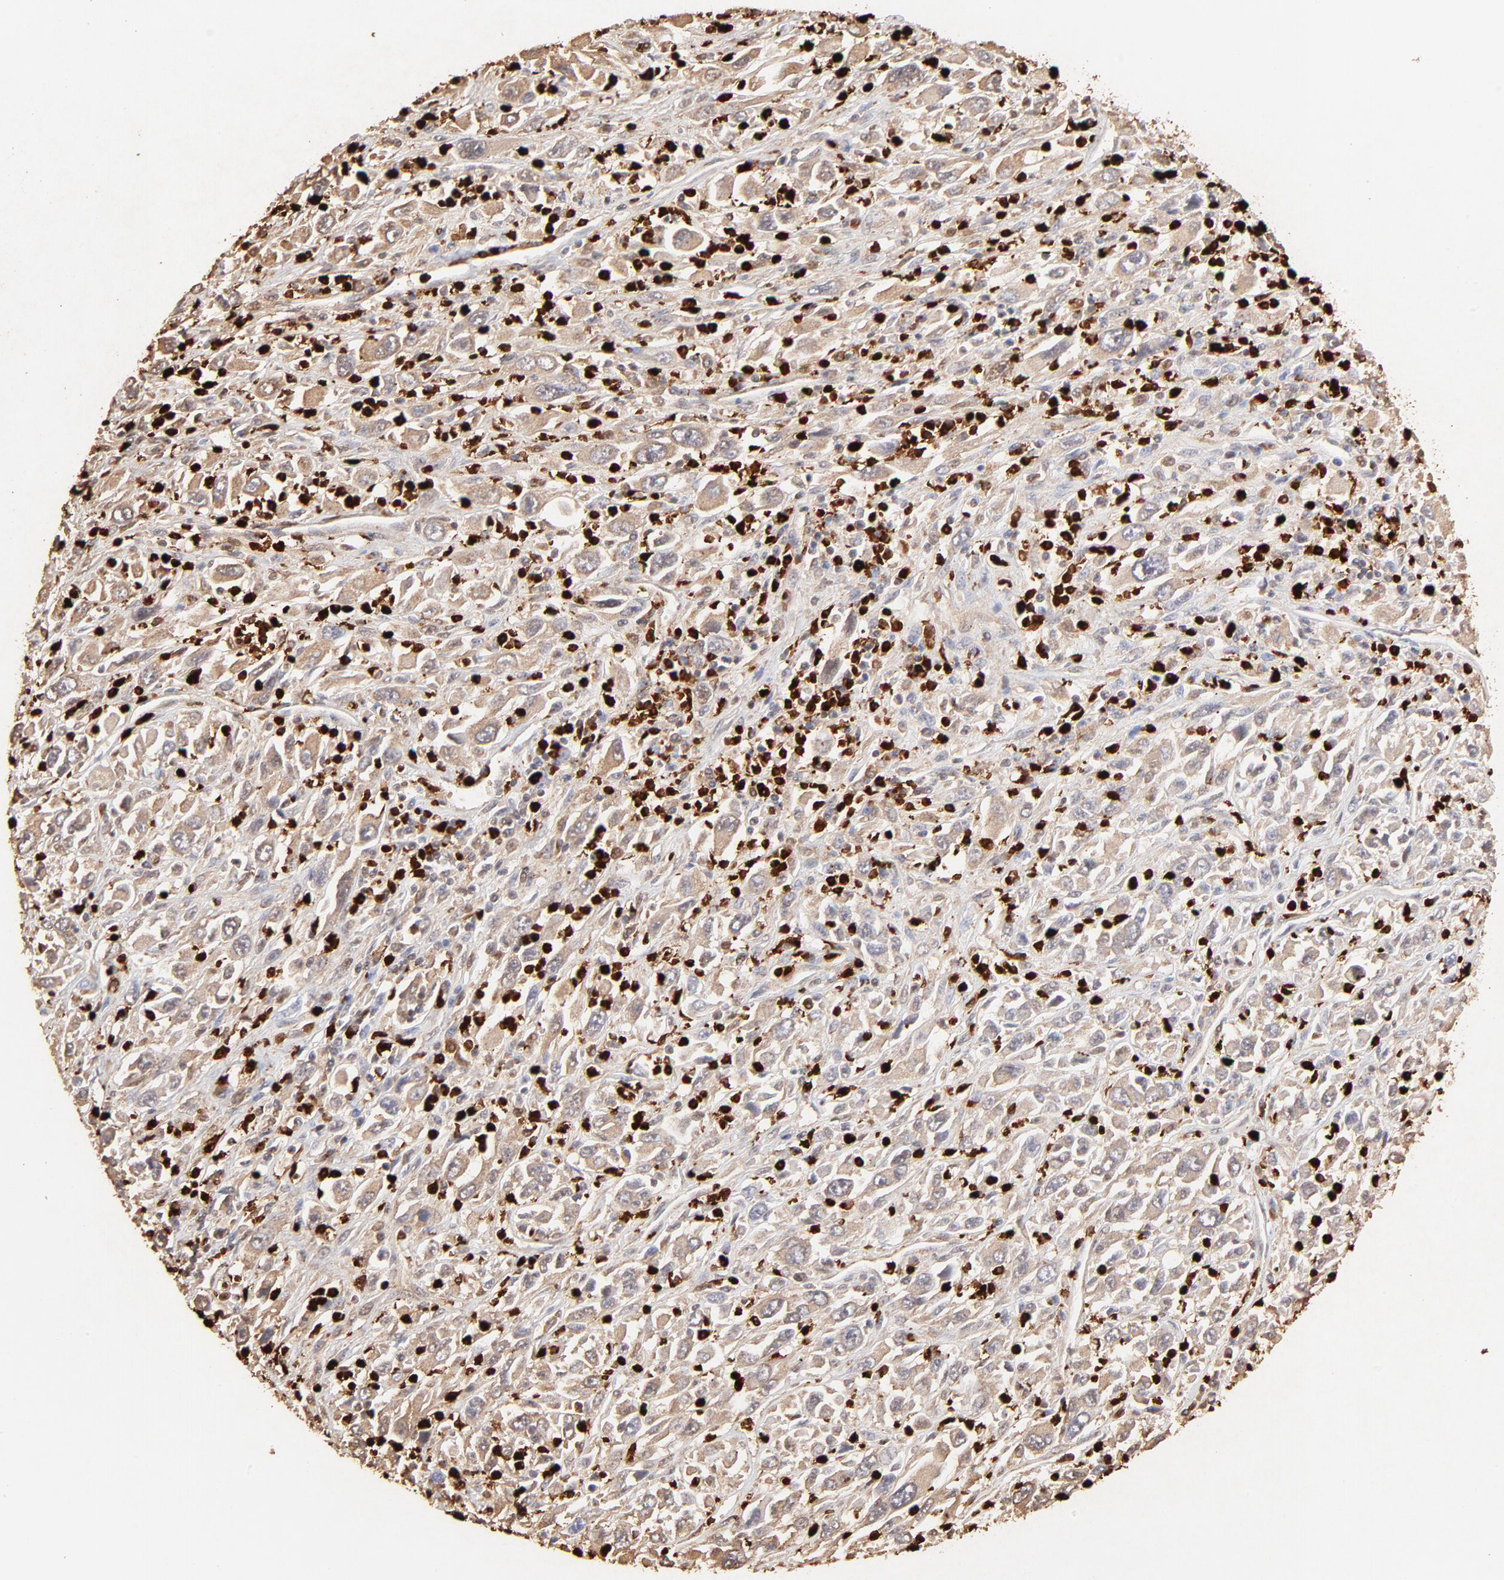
{"staining": {"intensity": "weak", "quantity": ">75%", "location": "cytoplasmic/membranous"}, "tissue": "melanoma", "cell_type": "Tumor cells", "image_type": "cancer", "snomed": [{"axis": "morphology", "description": "Malignant melanoma, Metastatic site"}, {"axis": "topography", "description": "Skin"}], "caption": "A brown stain highlights weak cytoplasmic/membranous positivity of a protein in human melanoma tumor cells.", "gene": "S100A12", "patient": {"sex": "female", "age": 56}}